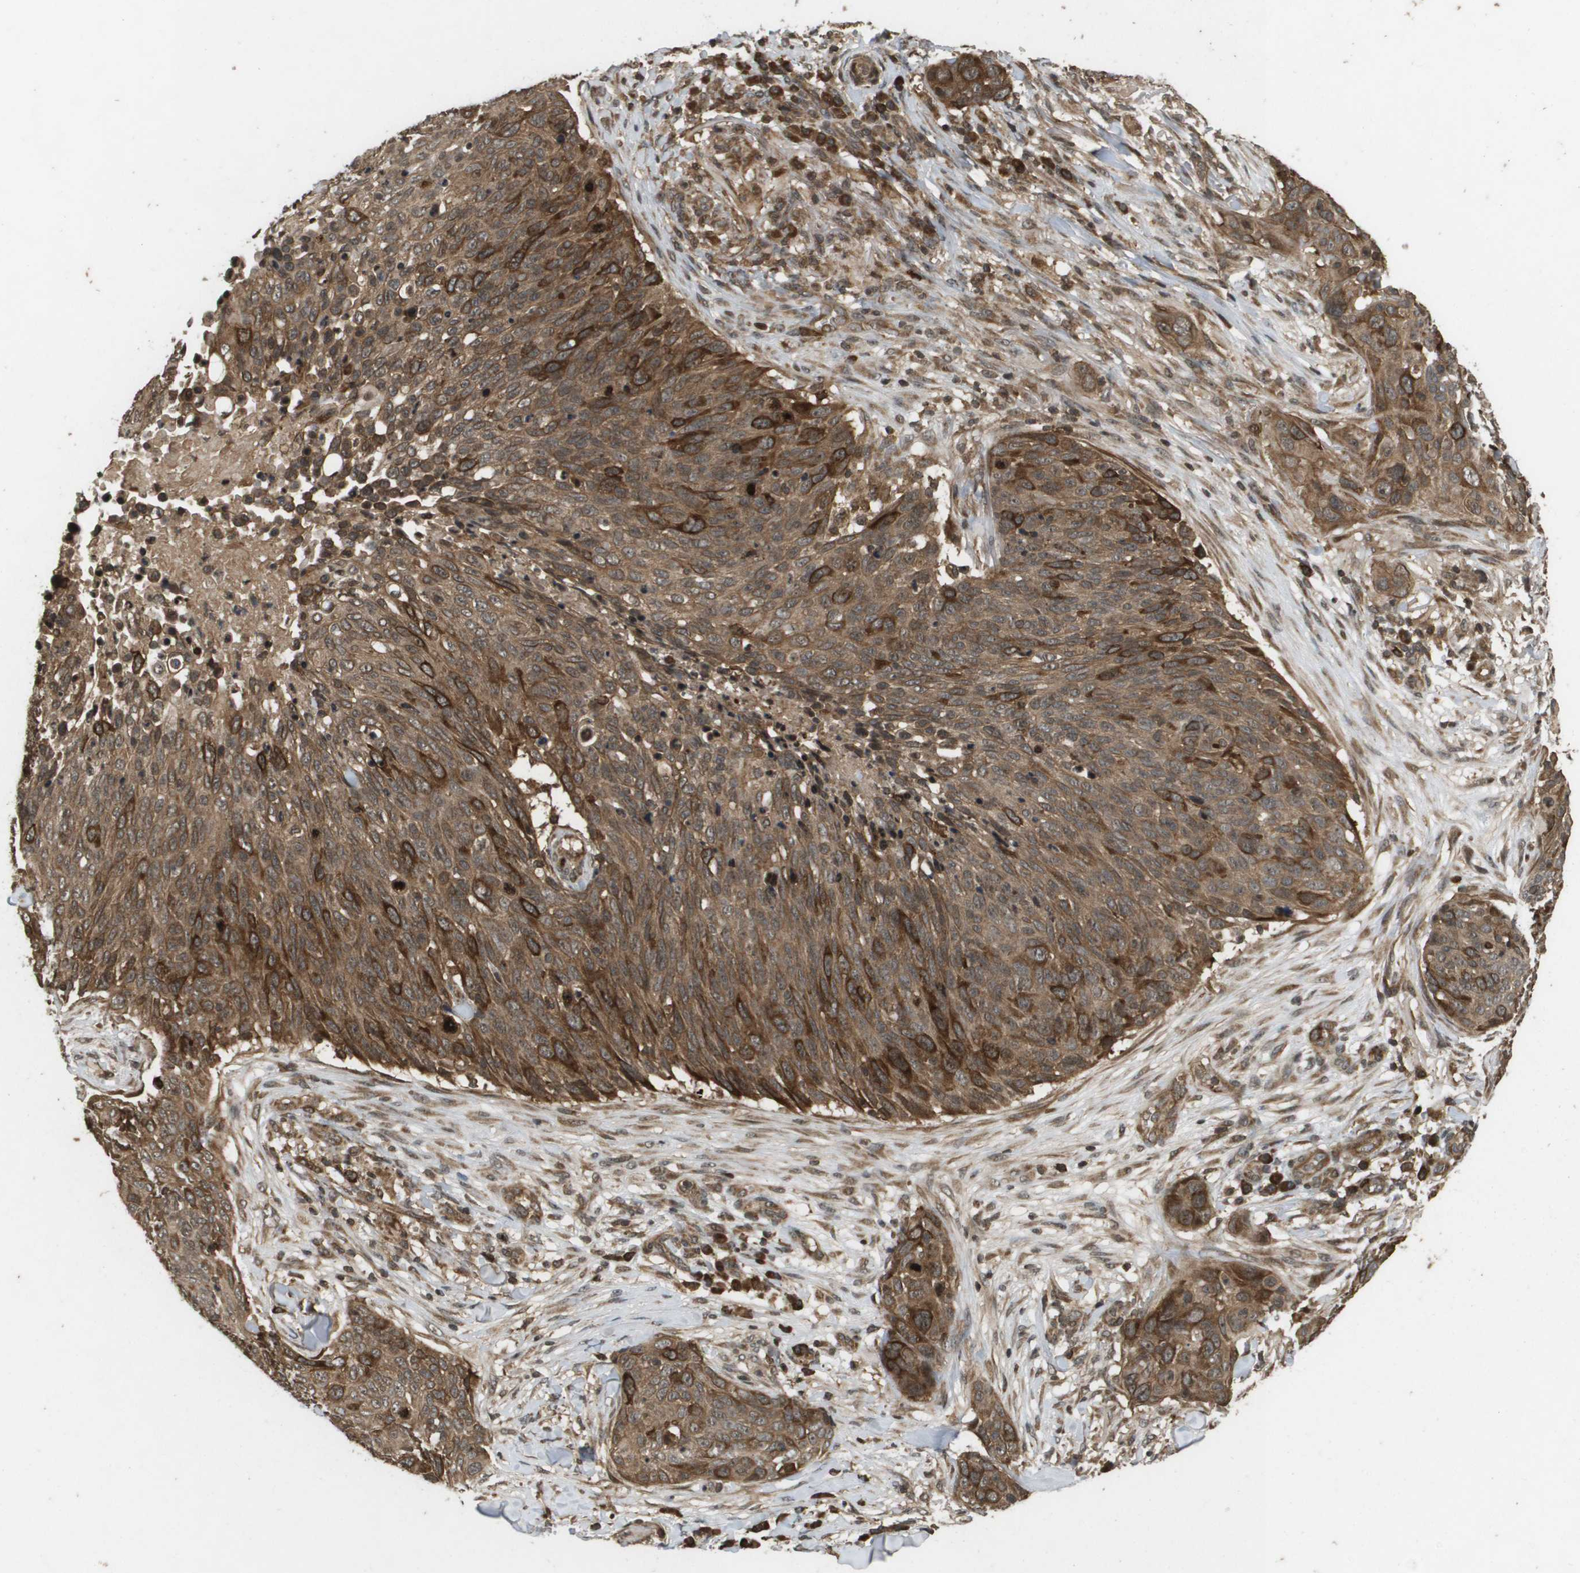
{"staining": {"intensity": "strong", "quantity": ">75%", "location": "cytoplasmic/membranous"}, "tissue": "skin cancer", "cell_type": "Tumor cells", "image_type": "cancer", "snomed": [{"axis": "morphology", "description": "Squamous cell carcinoma in situ, NOS"}, {"axis": "morphology", "description": "Squamous cell carcinoma, NOS"}, {"axis": "topography", "description": "Skin"}], "caption": "An immunohistochemistry (IHC) histopathology image of neoplastic tissue is shown. Protein staining in brown shows strong cytoplasmic/membranous positivity in skin cancer within tumor cells.", "gene": "KIF11", "patient": {"sex": "male", "age": 93}}